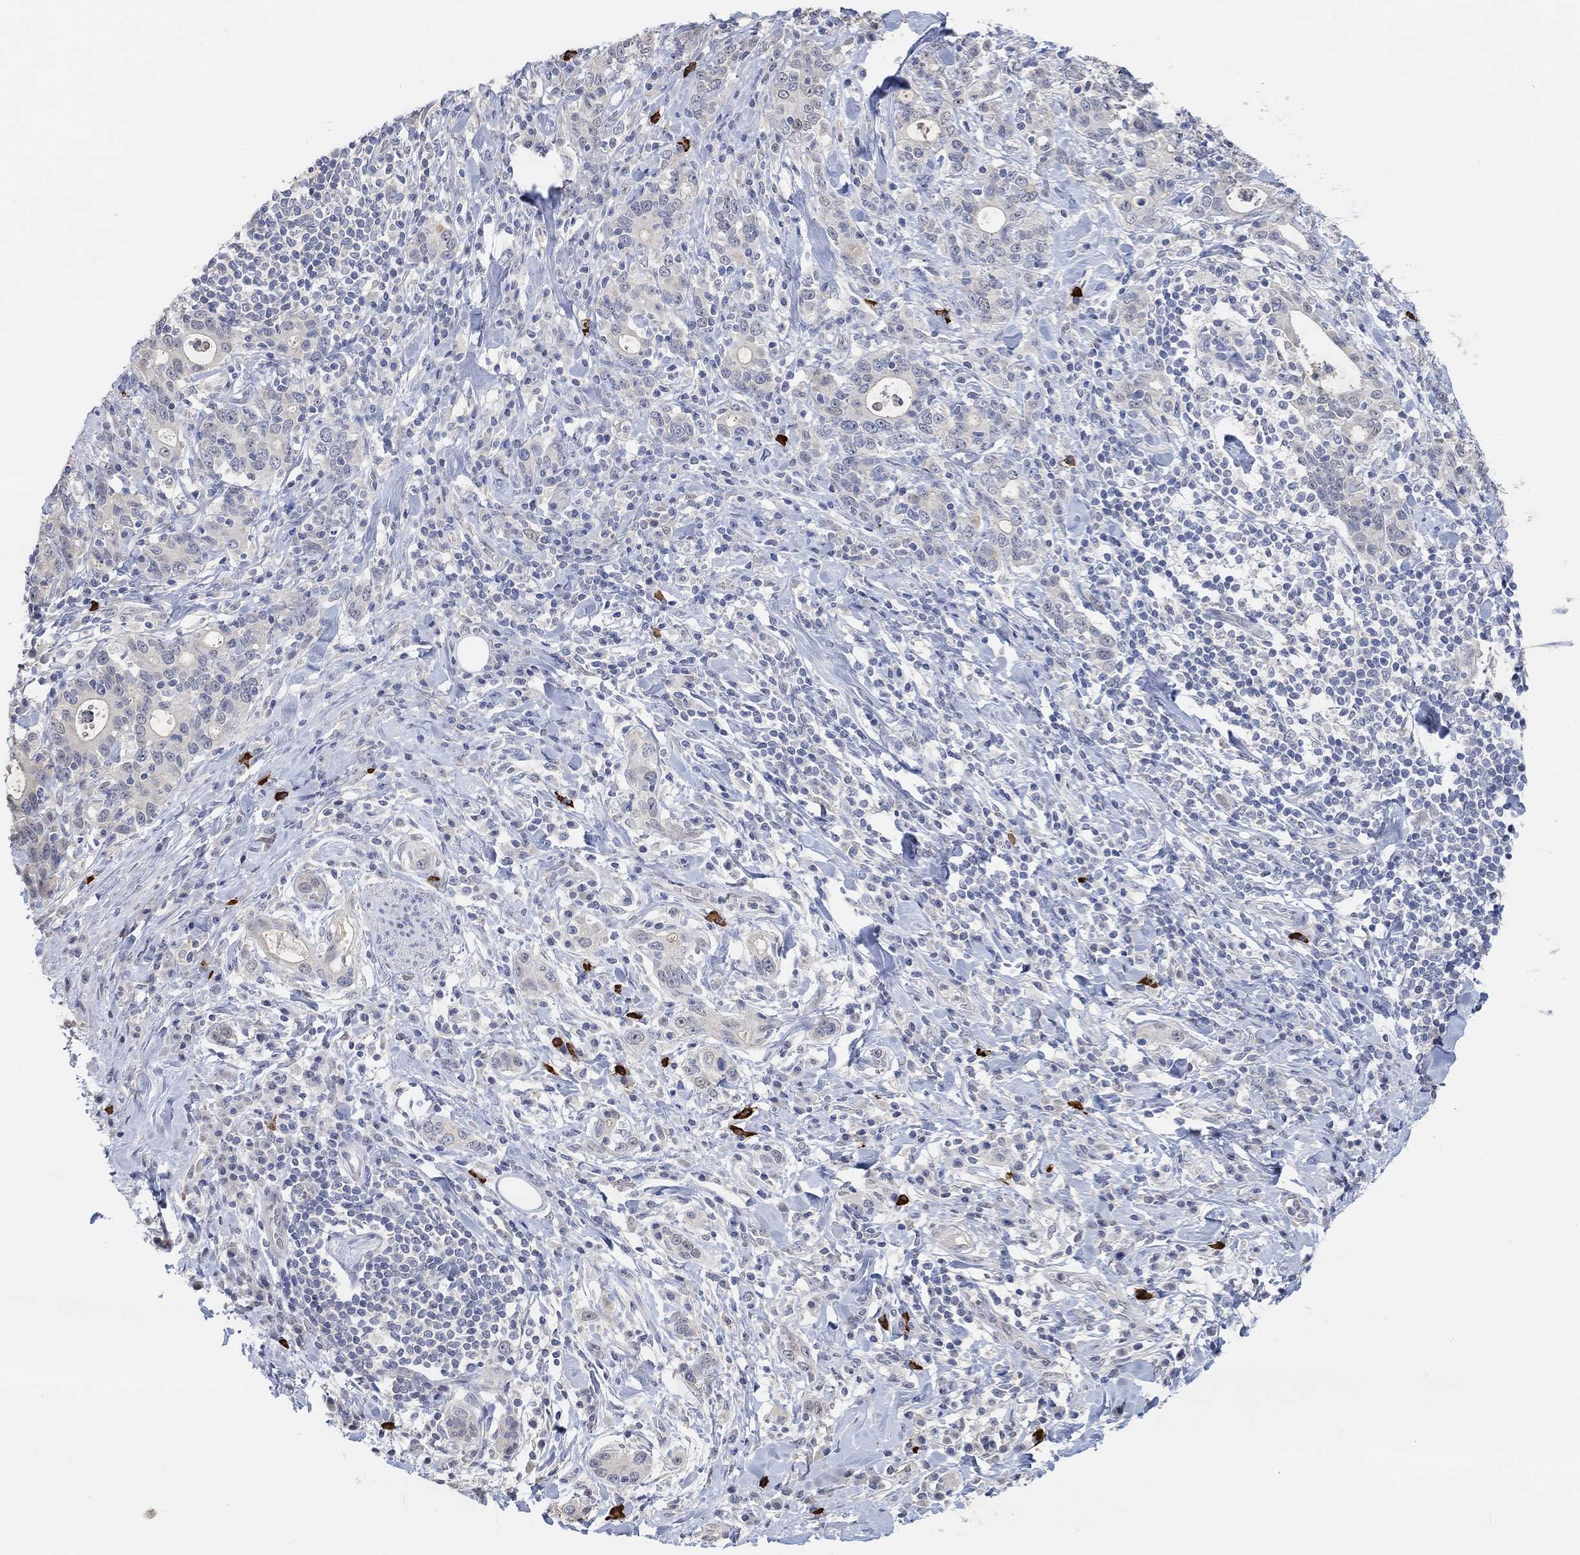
{"staining": {"intensity": "negative", "quantity": "none", "location": "none"}, "tissue": "stomach cancer", "cell_type": "Tumor cells", "image_type": "cancer", "snomed": [{"axis": "morphology", "description": "Adenocarcinoma, NOS"}, {"axis": "topography", "description": "Stomach"}], "caption": "This is a photomicrograph of immunohistochemistry (IHC) staining of stomach cancer (adenocarcinoma), which shows no staining in tumor cells.", "gene": "MUC1", "patient": {"sex": "male", "age": 79}}